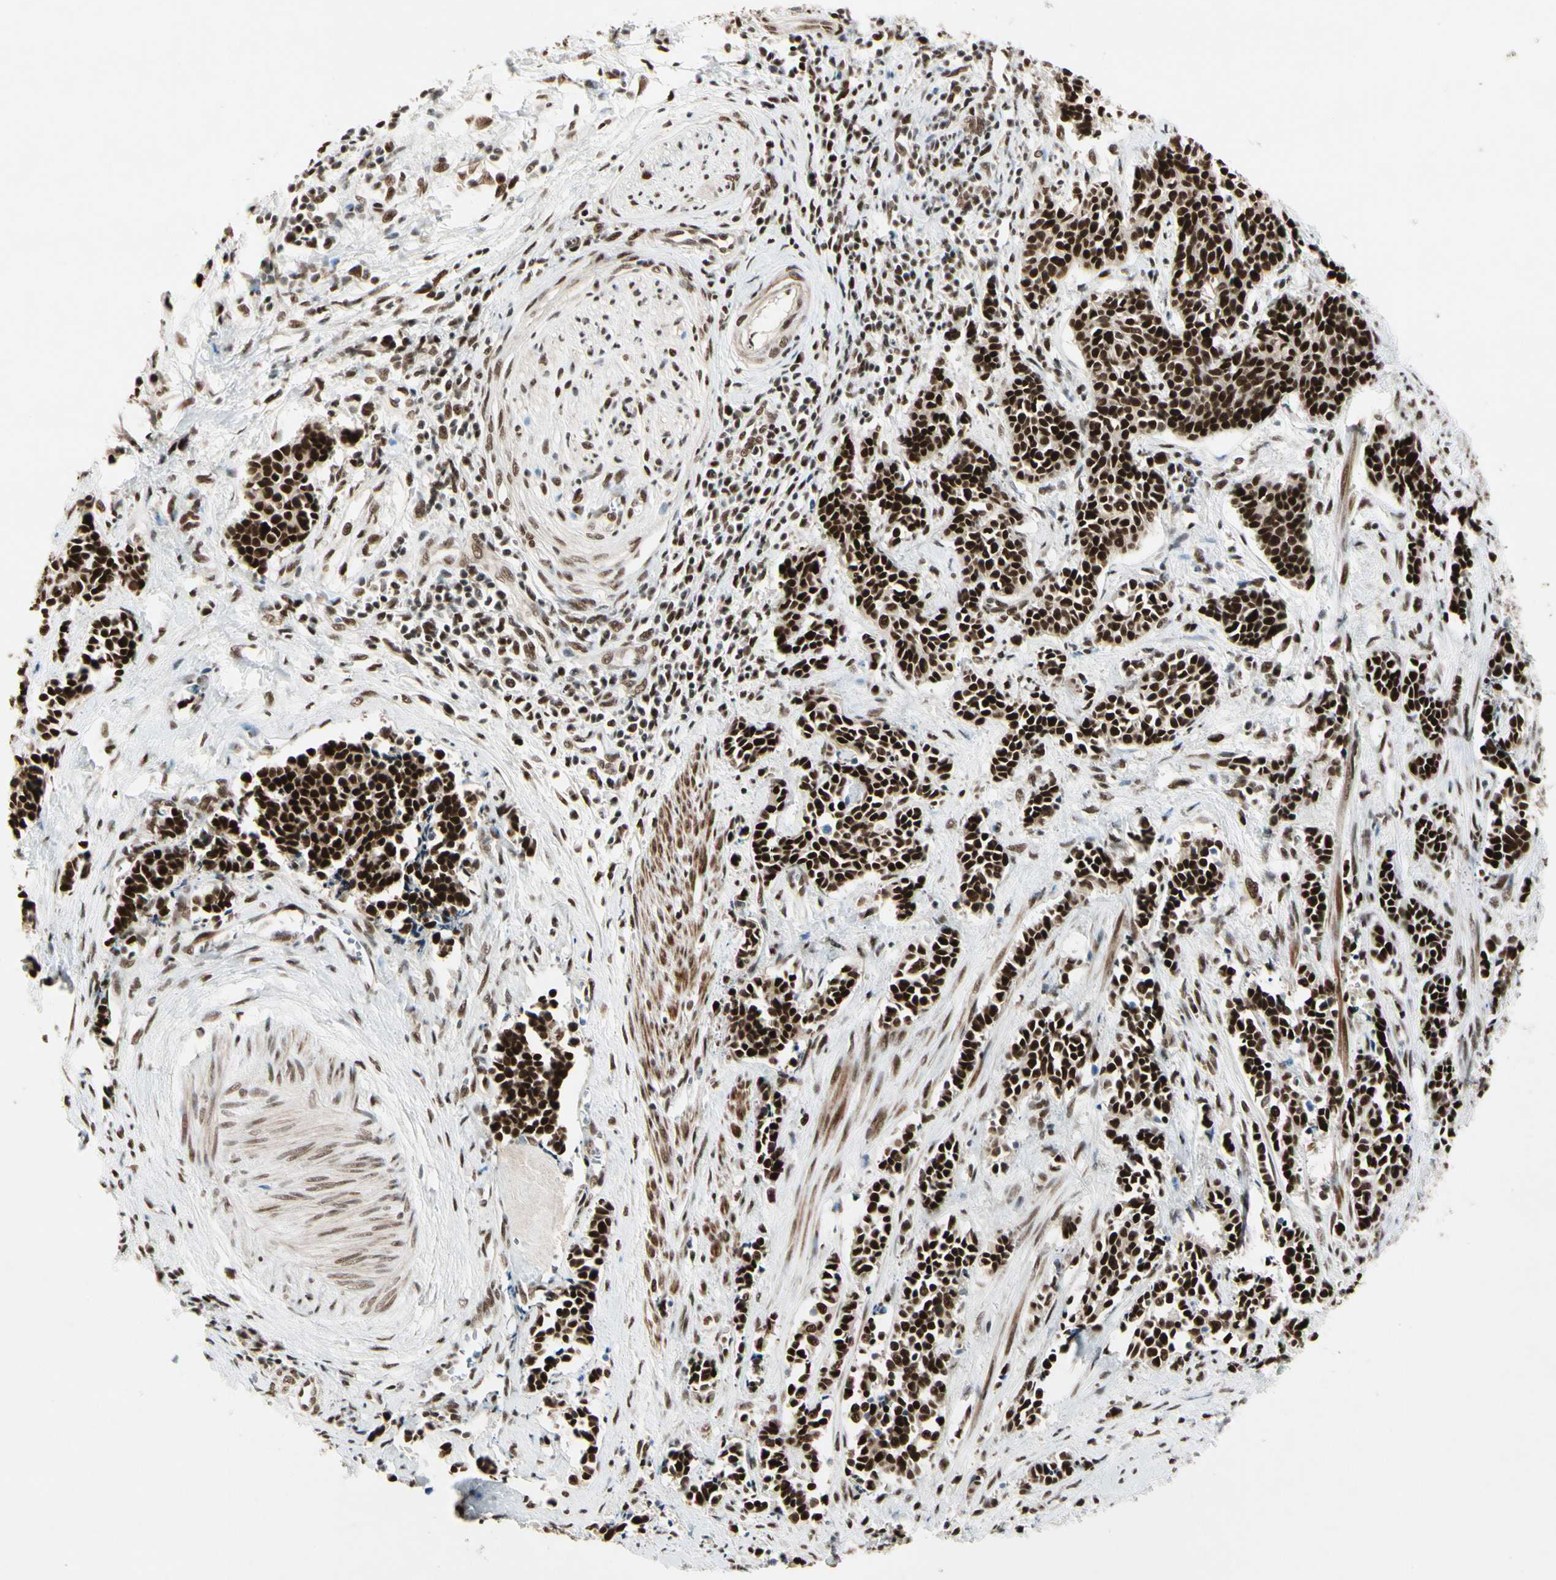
{"staining": {"intensity": "strong", "quantity": ">75%", "location": "nuclear"}, "tissue": "cervical cancer", "cell_type": "Tumor cells", "image_type": "cancer", "snomed": [{"axis": "morphology", "description": "Squamous cell carcinoma, NOS"}, {"axis": "topography", "description": "Cervix"}], "caption": "DAB immunohistochemical staining of human cervical squamous cell carcinoma exhibits strong nuclear protein expression in about >75% of tumor cells. The staining was performed using DAB, with brown indicating positive protein expression. Nuclei are stained blue with hematoxylin.", "gene": "CHAMP1", "patient": {"sex": "female", "age": 35}}